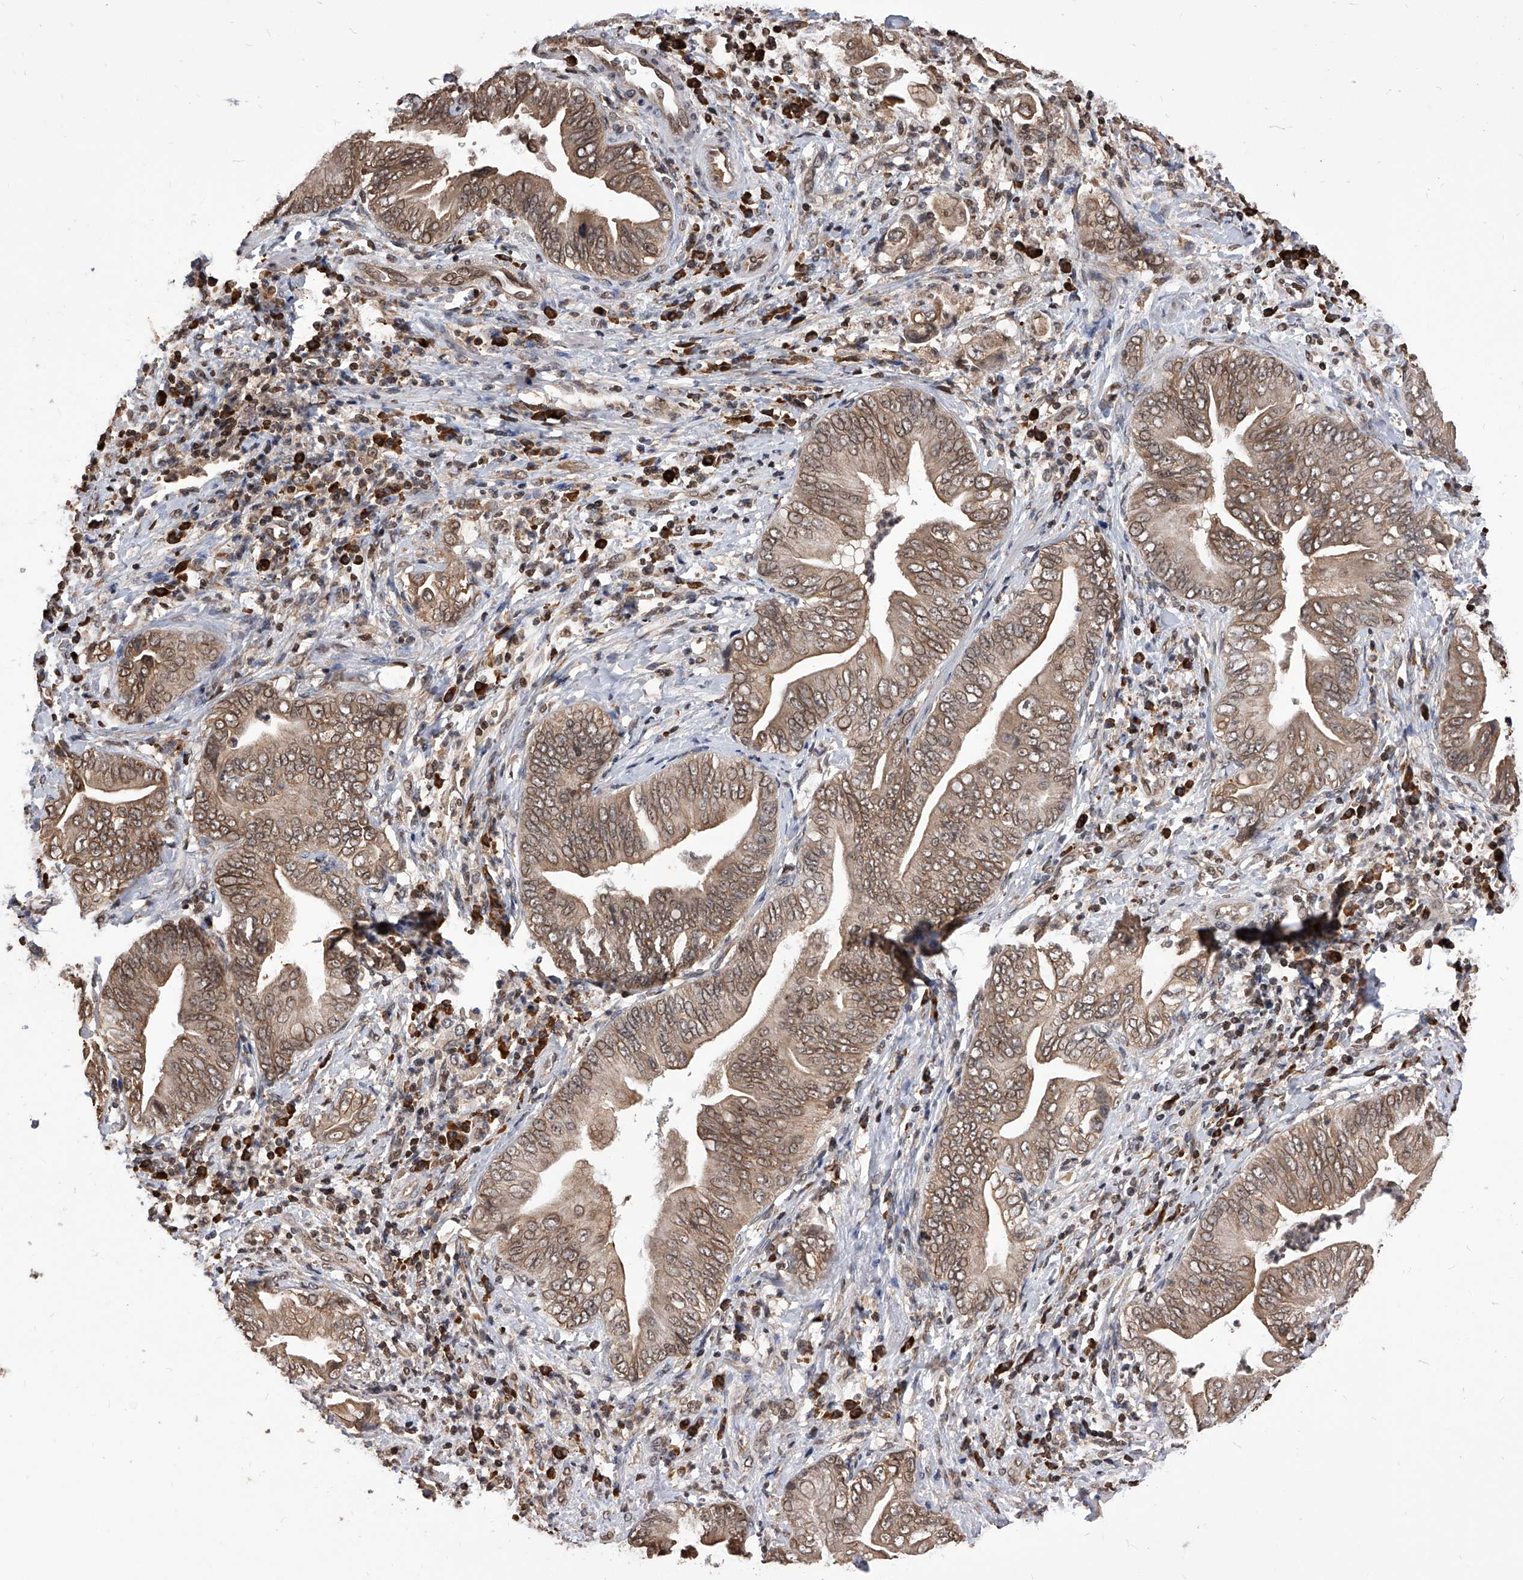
{"staining": {"intensity": "moderate", "quantity": ">75%", "location": "cytoplasmic/membranous,nuclear"}, "tissue": "pancreatic cancer", "cell_type": "Tumor cells", "image_type": "cancer", "snomed": [{"axis": "morphology", "description": "Adenocarcinoma, NOS"}, {"axis": "topography", "description": "Pancreas"}], "caption": "The micrograph reveals staining of pancreatic adenocarcinoma, revealing moderate cytoplasmic/membranous and nuclear protein positivity (brown color) within tumor cells.", "gene": "ID1", "patient": {"sex": "male", "age": 75}}